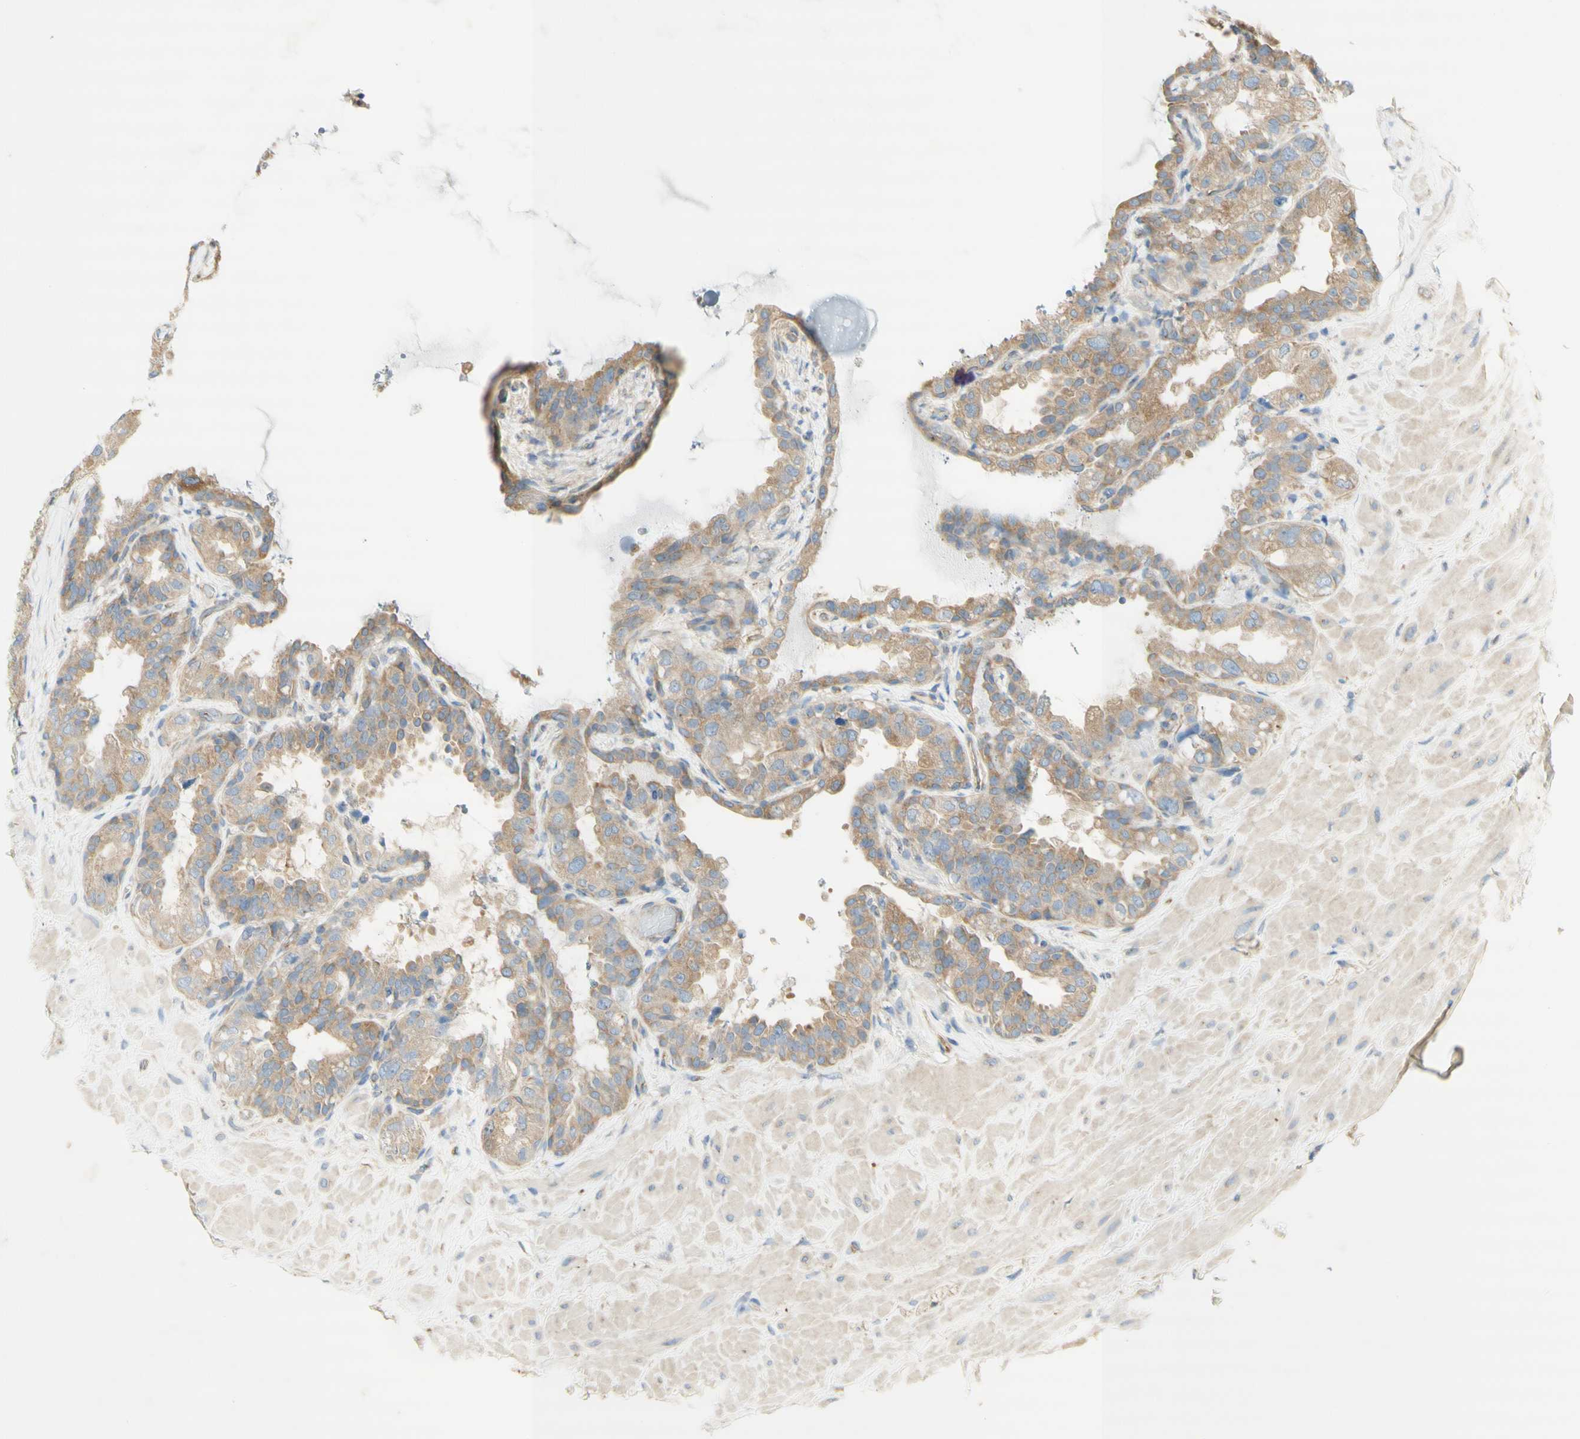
{"staining": {"intensity": "weak", "quantity": ">75%", "location": "cytoplasmic/membranous"}, "tissue": "seminal vesicle", "cell_type": "Glandular cells", "image_type": "normal", "snomed": [{"axis": "morphology", "description": "Normal tissue, NOS"}, {"axis": "topography", "description": "Seminal veicle"}], "caption": "Immunohistochemistry histopathology image of normal human seminal vesicle stained for a protein (brown), which shows low levels of weak cytoplasmic/membranous expression in about >75% of glandular cells.", "gene": "DYNC1H1", "patient": {"sex": "male", "age": 68}}